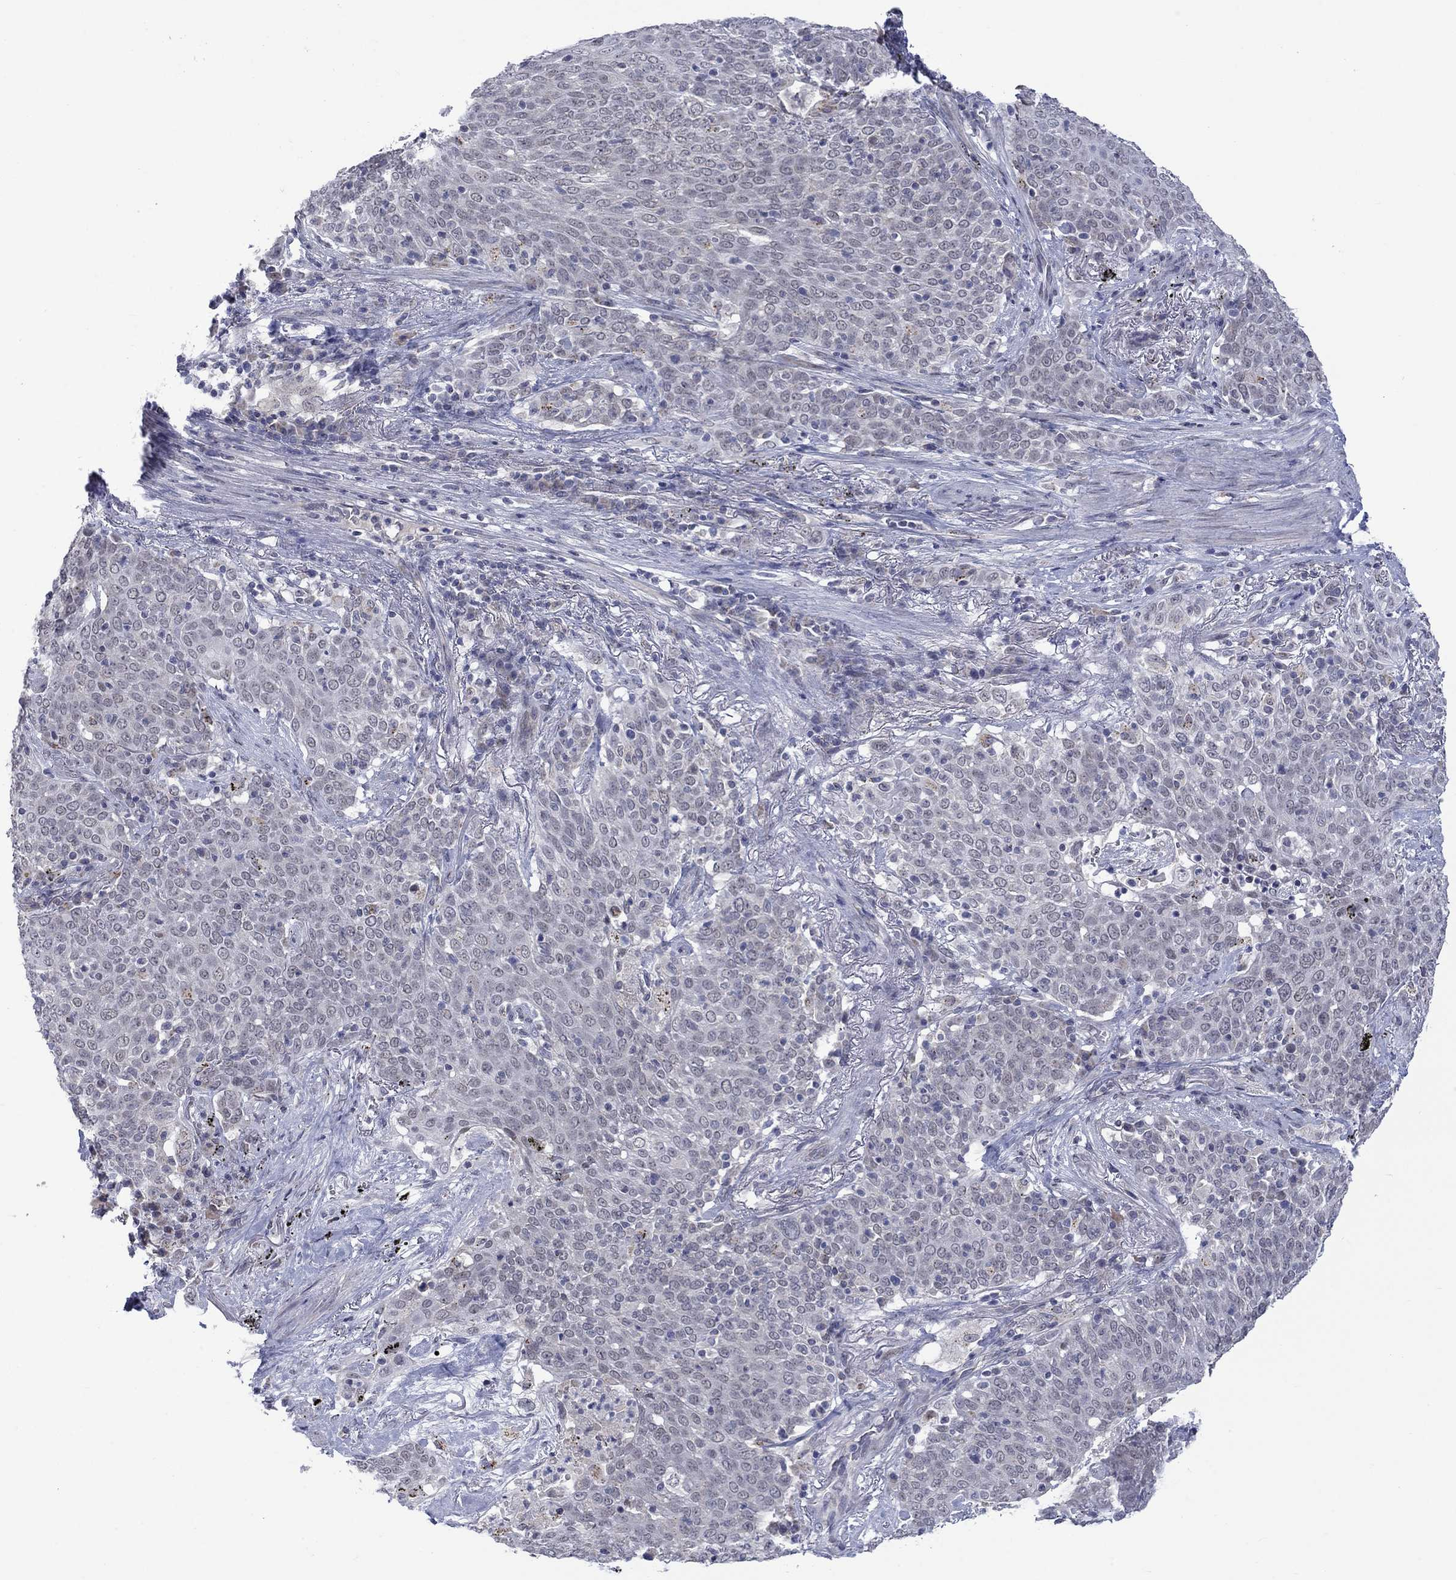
{"staining": {"intensity": "strong", "quantity": "<25%", "location": "cytoplasmic/membranous"}, "tissue": "lung cancer", "cell_type": "Tumor cells", "image_type": "cancer", "snomed": [{"axis": "morphology", "description": "Squamous cell carcinoma, NOS"}, {"axis": "topography", "description": "Lung"}], "caption": "IHC (DAB) staining of human squamous cell carcinoma (lung) demonstrates strong cytoplasmic/membranous protein expression in about <25% of tumor cells. Immunohistochemistry (ihc) stains the protein of interest in brown and the nuclei are stained blue.", "gene": "KCNJ16", "patient": {"sex": "male", "age": 82}}